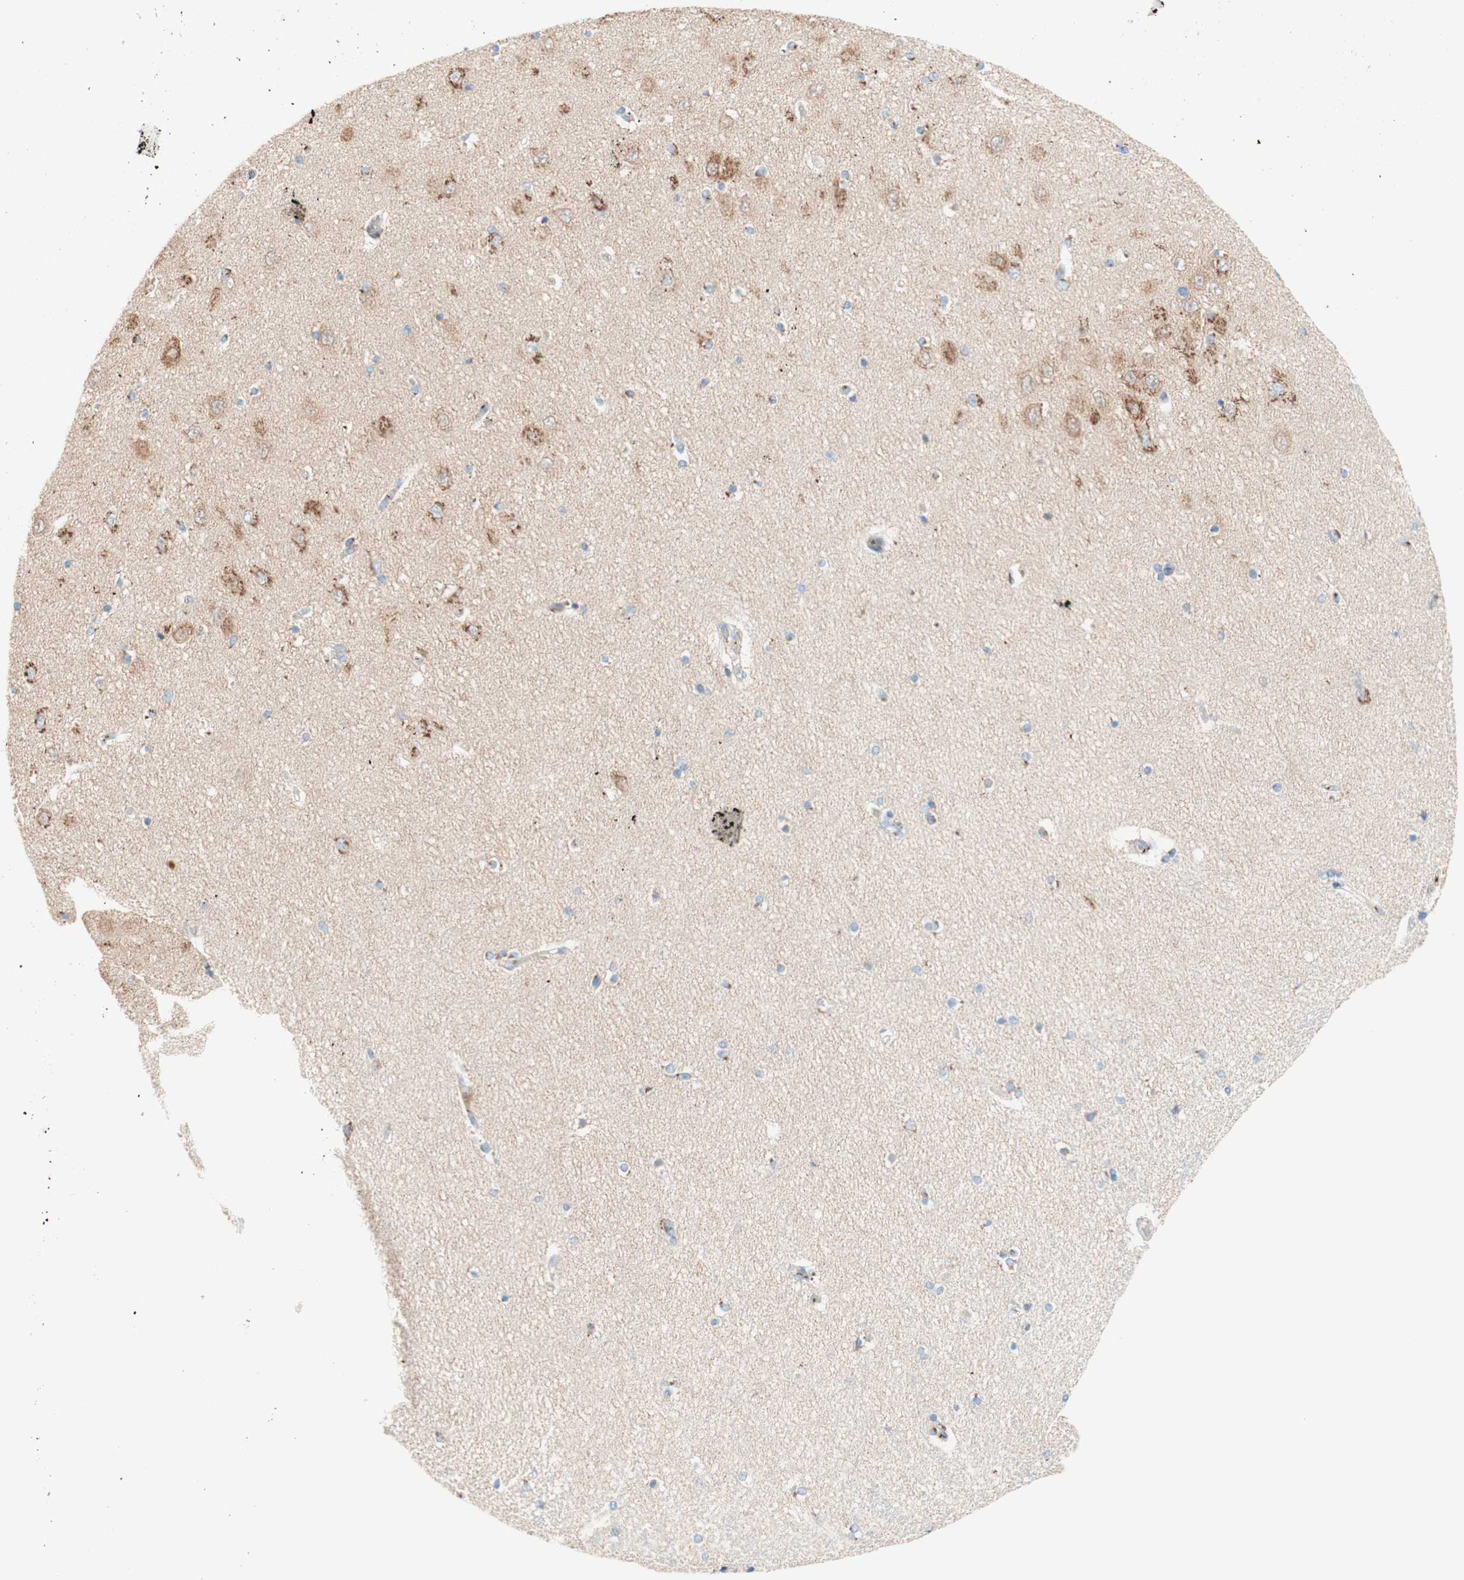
{"staining": {"intensity": "moderate", "quantity": "<25%", "location": "cytoplasmic/membranous"}, "tissue": "hippocampus", "cell_type": "Glial cells", "image_type": "normal", "snomed": [{"axis": "morphology", "description": "Normal tissue, NOS"}, {"axis": "topography", "description": "Hippocampus"}], "caption": "Protein expression analysis of unremarkable human hippocampus reveals moderate cytoplasmic/membranous positivity in about <25% of glial cells. (Stains: DAB (3,3'-diaminobenzidine) in brown, nuclei in blue, Microscopy: brightfield microscopy at high magnification).", "gene": "GOLGB1", "patient": {"sex": "female", "age": 54}}